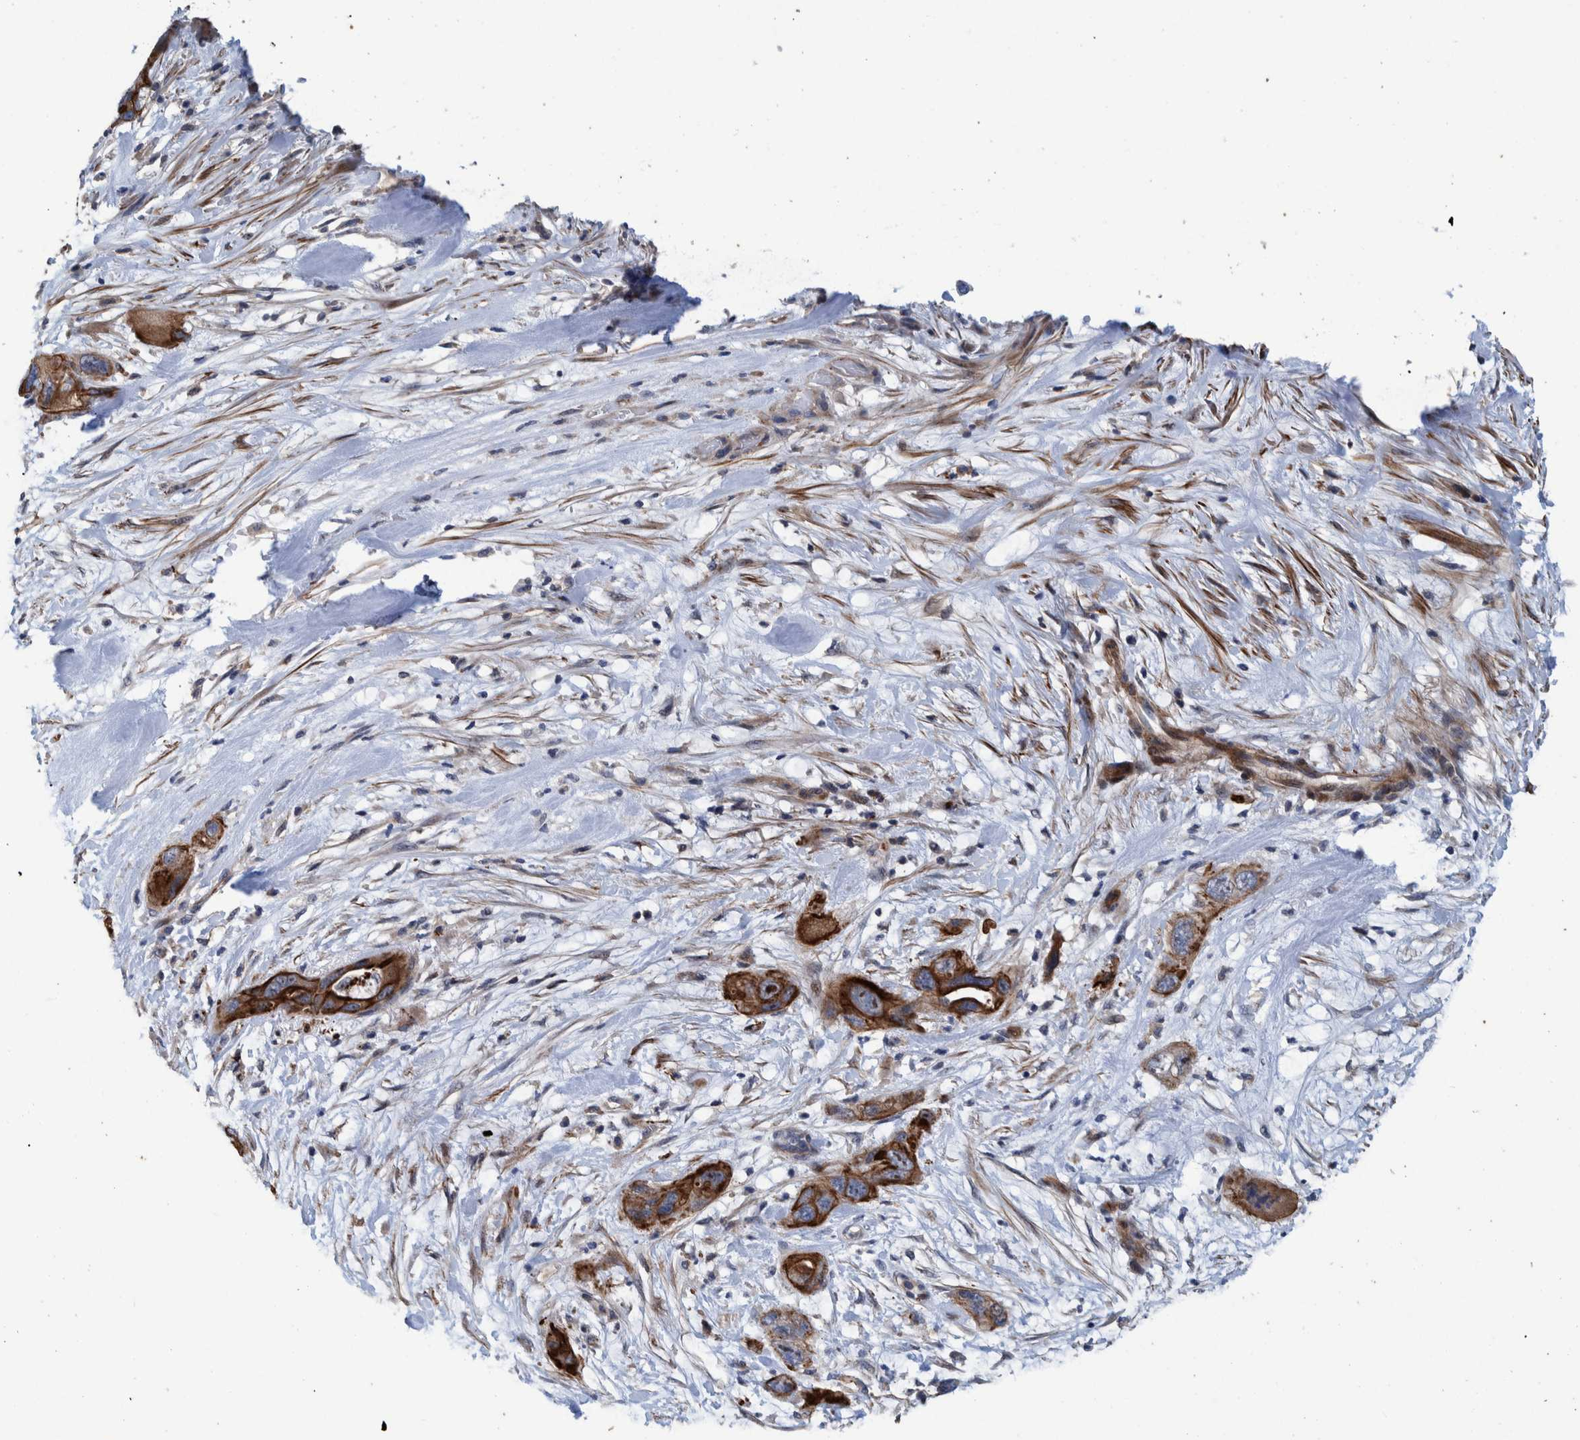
{"staining": {"intensity": "strong", "quantity": ">75%", "location": "cytoplasmic/membranous"}, "tissue": "pancreatic cancer", "cell_type": "Tumor cells", "image_type": "cancer", "snomed": [{"axis": "morphology", "description": "Adenocarcinoma, NOS"}, {"axis": "topography", "description": "Pancreas"}], "caption": "High-magnification brightfield microscopy of adenocarcinoma (pancreatic) stained with DAB (3,3'-diaminobenzidine) (brown) and counterstained with hematoxylin (blue). tumor cells exhibit strong cytoplasmic/membranous positivity is appreciated in approximately>75% of cells.", "gene": "MKS1", "patient": {"sex": "female", "age": 71}}